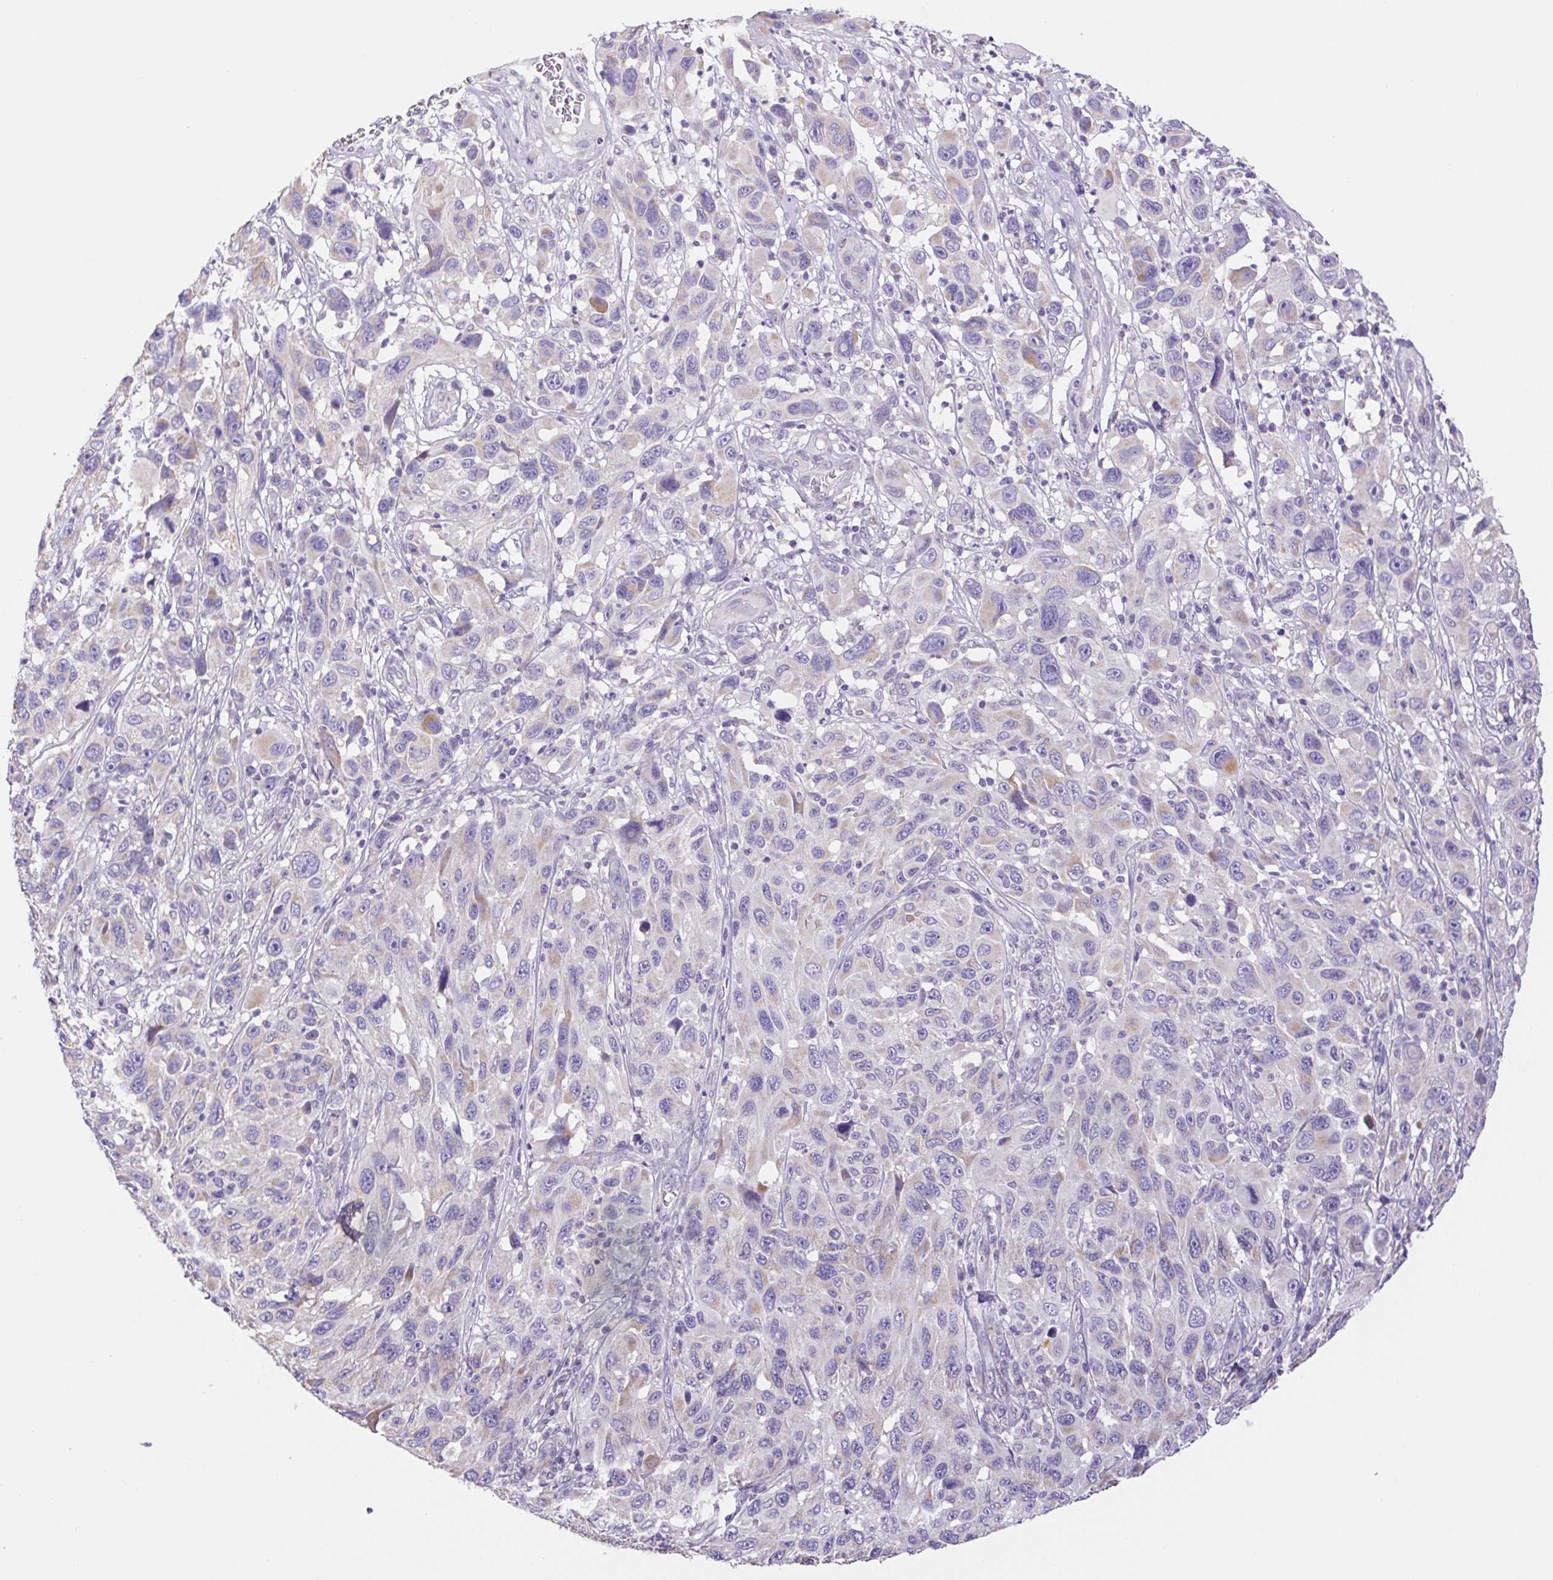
{"staining": {"intensity": "weak", "quantity": "<25%", "location": "cytoplasmic/membranous"}, "tissue": "melanoma", "cell_type": "Tumor cells", "image_type": "cancer", "snomed": [{"axis": "morphology", "description": "Malignant melanoma, NOS"}, {"axis": "topography", "description": "Skin"}], "caption": "The photomicrograph exhibits no staining of tumor cells in malignant melanoma.", "gene": "FKBP6", "patient": {"sex": "male", "age": 53}}